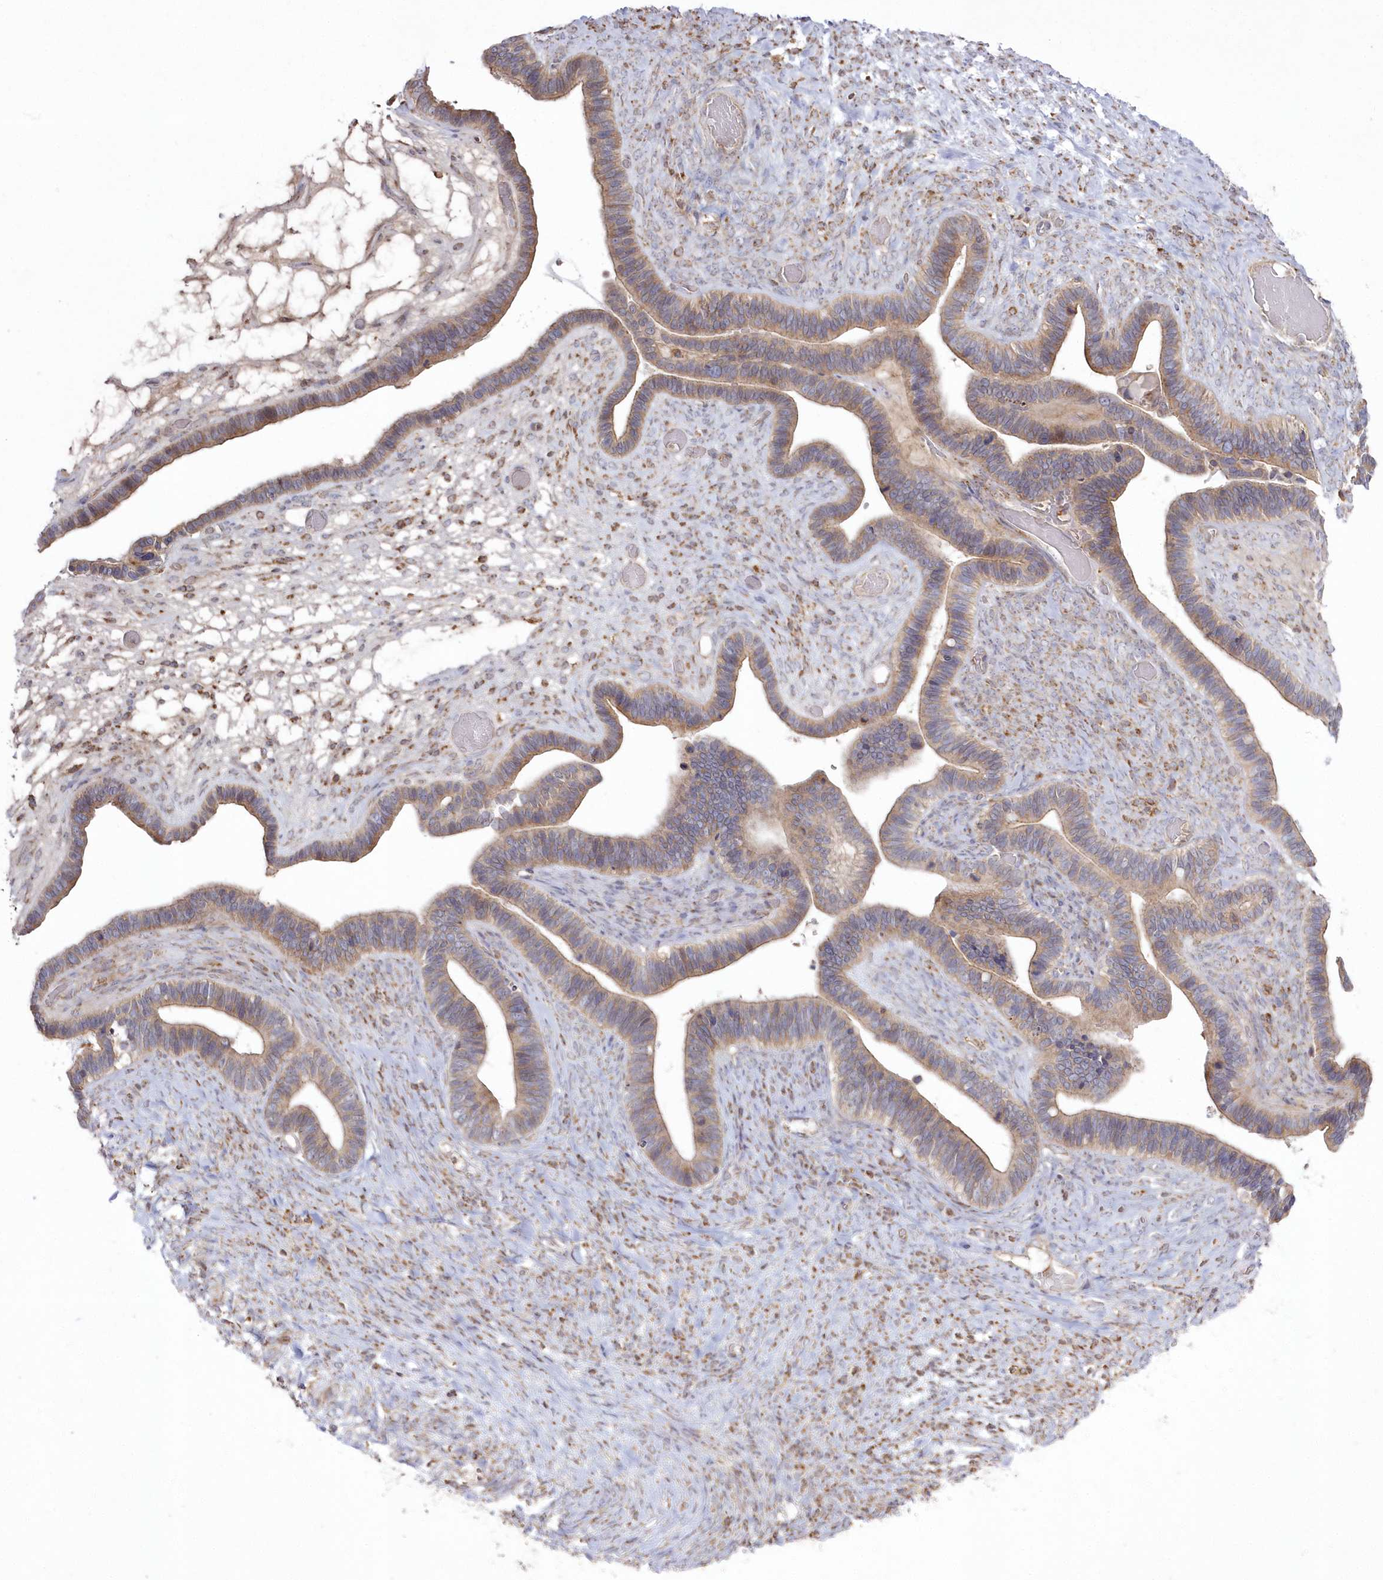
{"staining": {"intensity": "moderate", "quantity": ">75%", "location": "cytoplasmic/membranous"}, "tissue": "ovarian cancer", "cell_type": "Tumor cells", "image_type": "cancer", "snomed": [{"axis": "morphology", "description": "Cystadenocarcinoma, serous, NOS"}, {"axis": "topography", "description": "Ovary"}], "caption": "Immunohistochemical staining of human ovarian serous cystadenocarcinoma exhibits medium levels of moderate cytoplasmic/membranous protein positivity in approximately >75% of tumor cells. (DAB IHC with brightfield microscopy, high magnification).", "gene": "ARSB", "patient": {"sex": "female", "age": 56}}